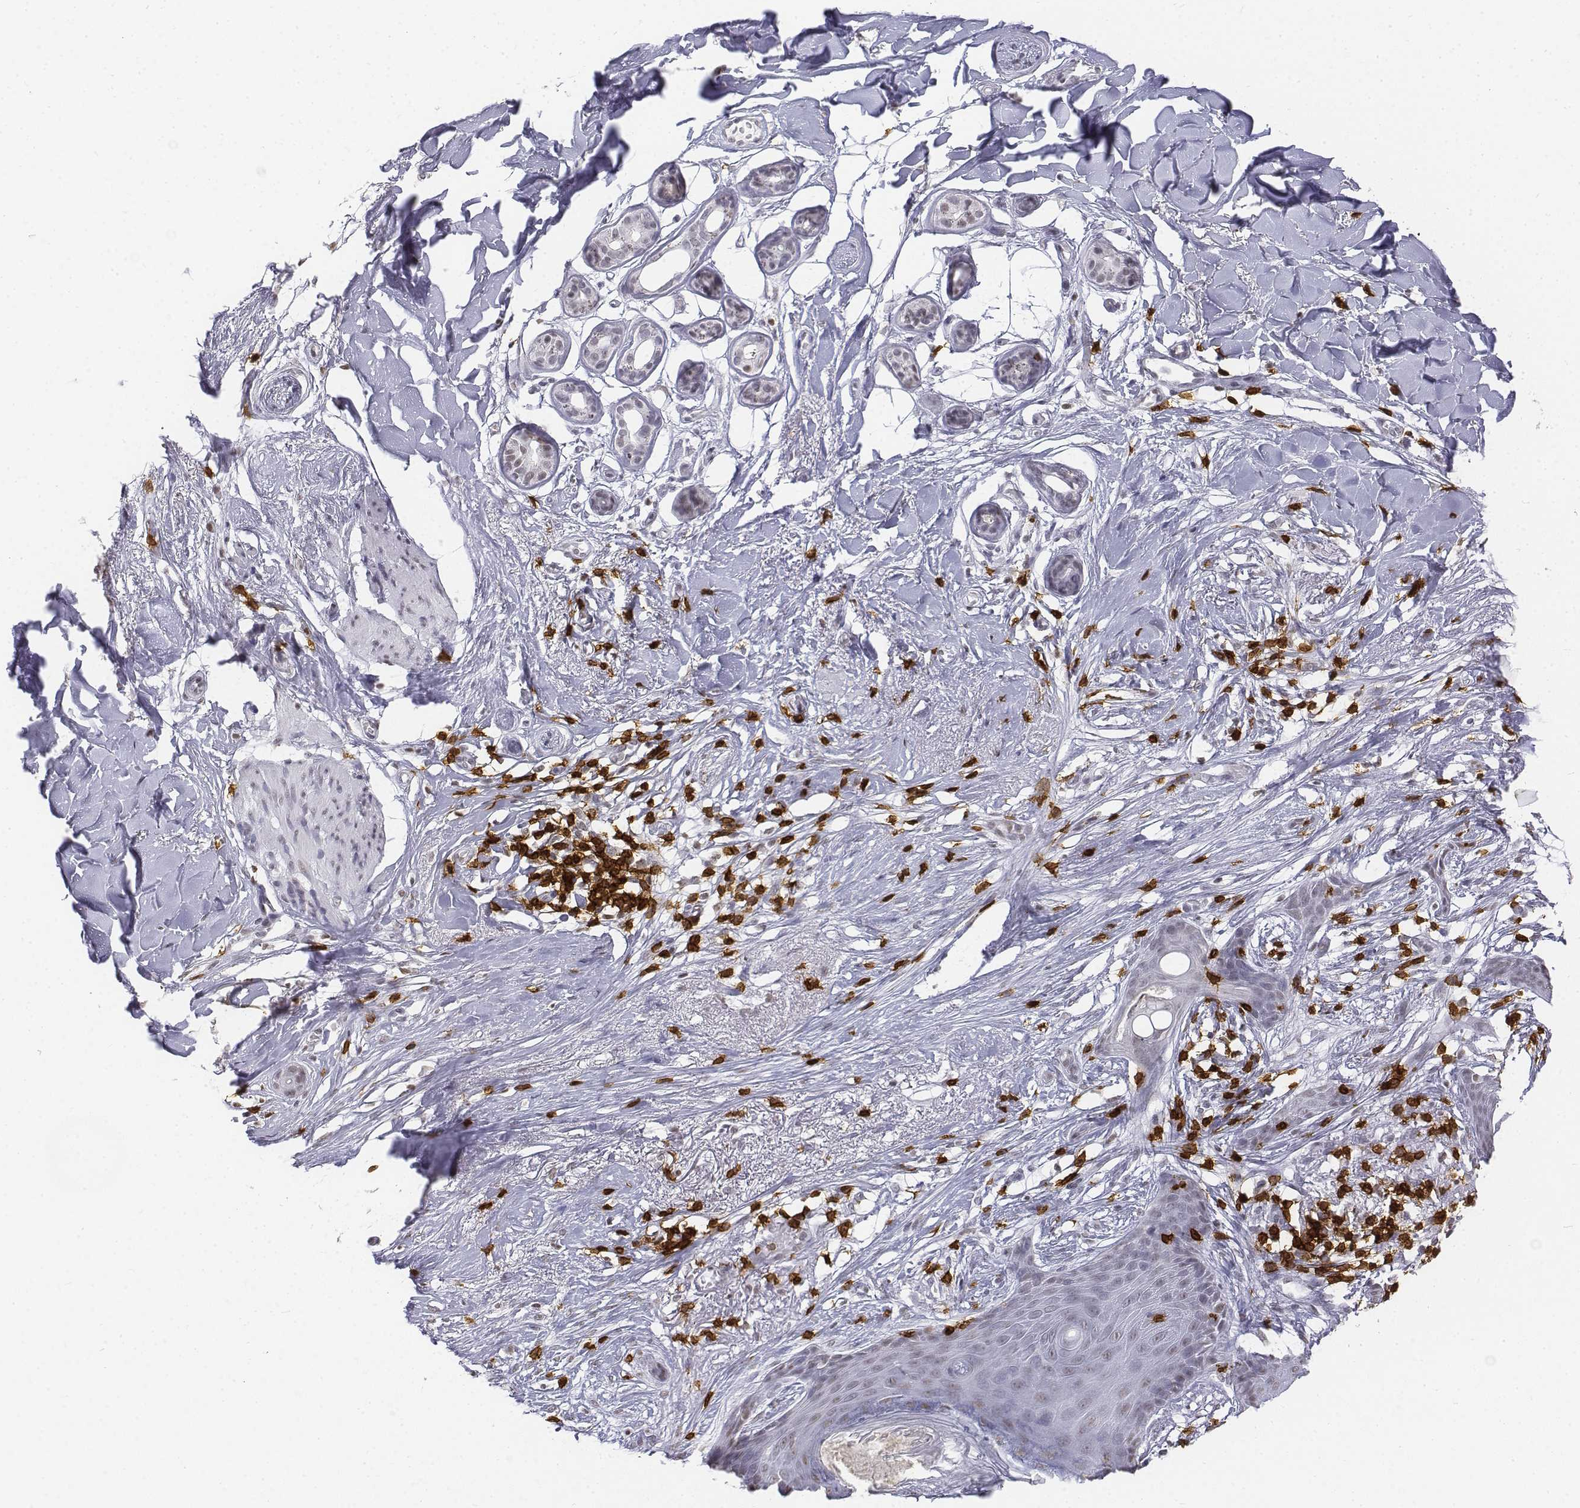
{"staining": {"intensity": "negative", "quantity": "none", "location": "none"}, "tissue": "skin cancer", "cell_type": "Tumor cells", "image_type": "cancer", "snomed": [{"axis": "morphology", "description": "Normal tissue, NOS"}, {"axis": "morphology", "description": "Basal cell carcinoma"}, {"axis": "topography", "description": "Skin"}], "caption": "Photomicrograph shows no protein positivity in tumor cells of skin cancer tissue.", "gene": "CD3E", "patient": {"sex": "male", "age": 84}}